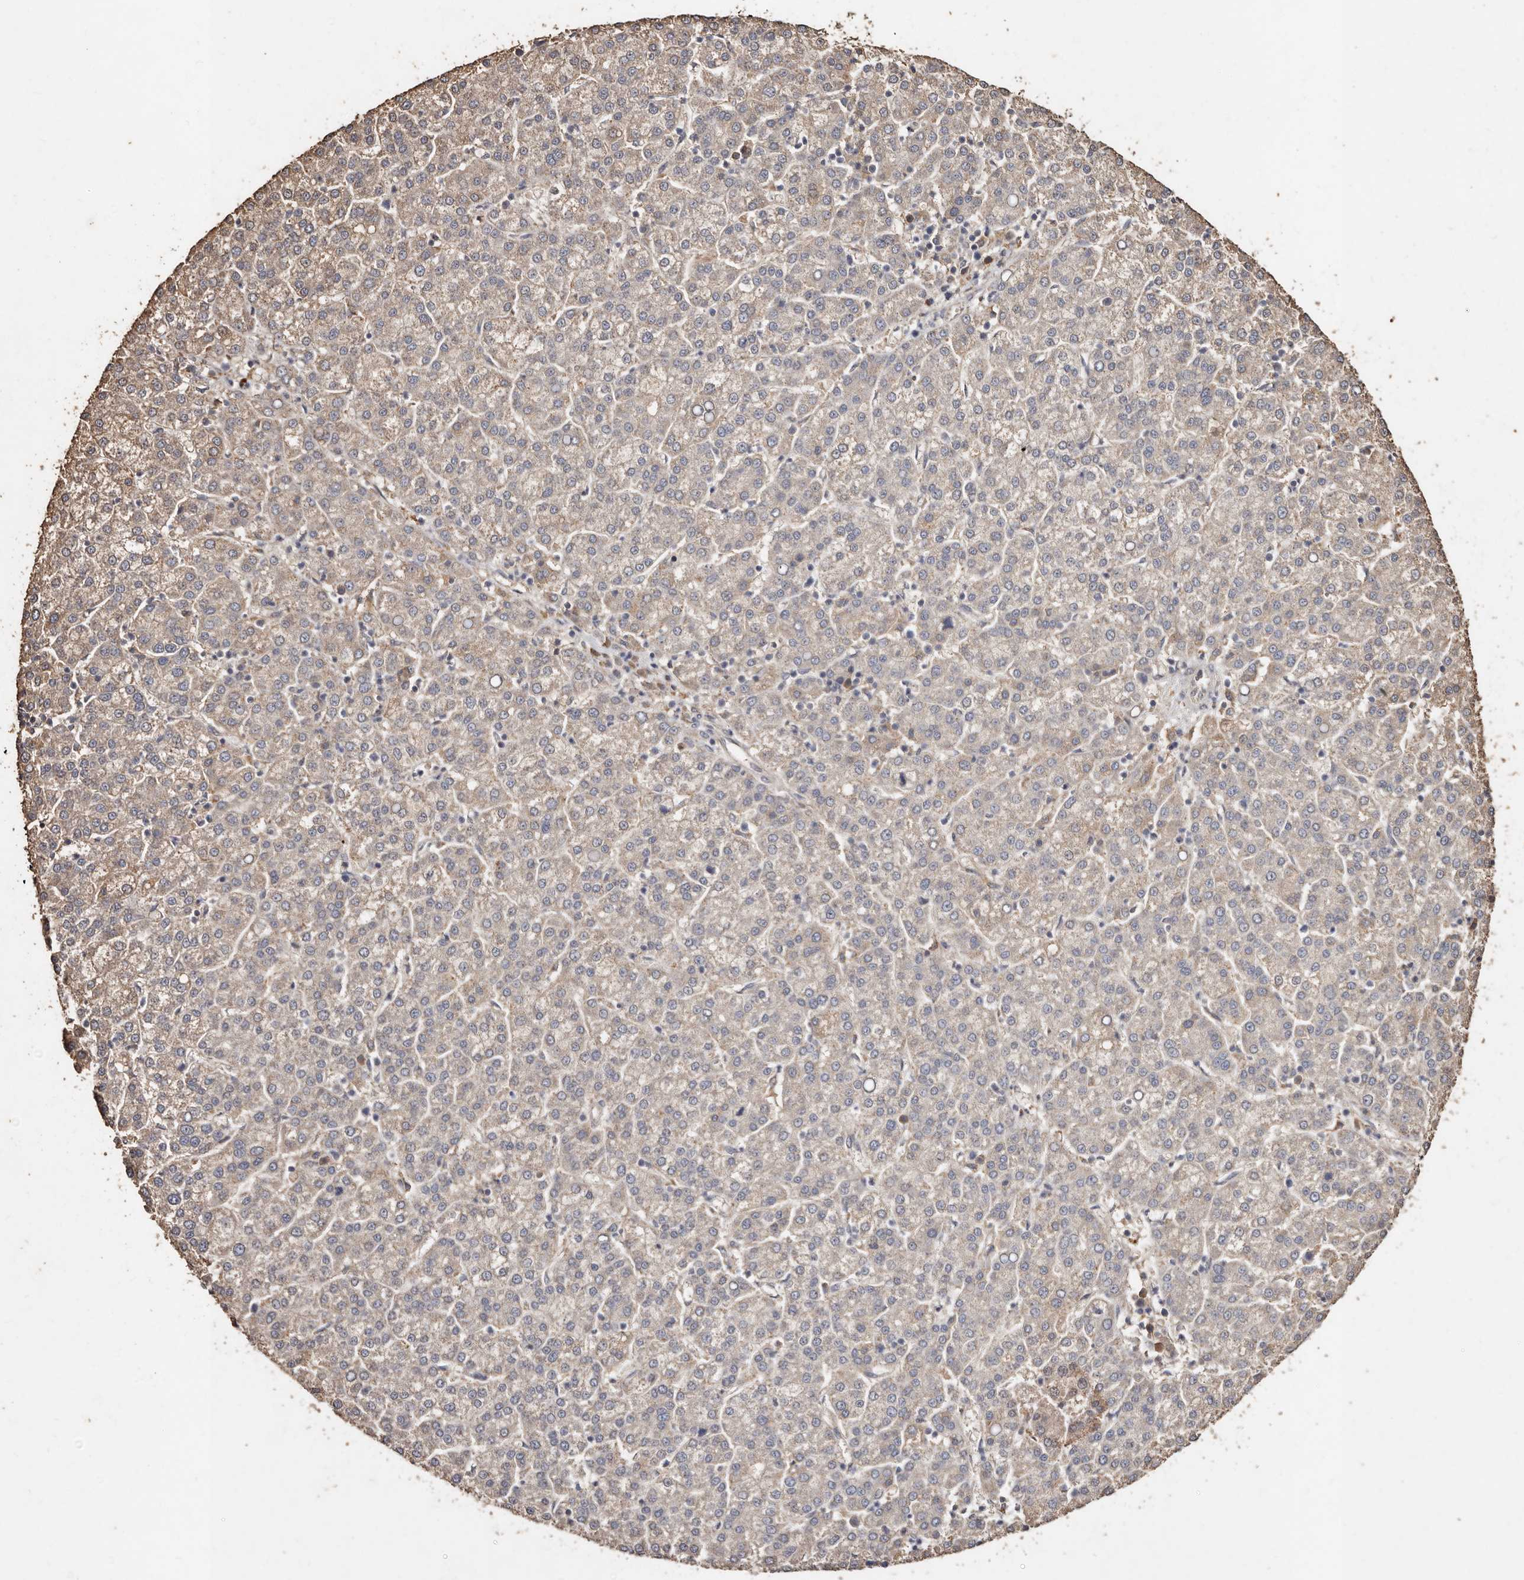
{"staining": {"intensity": "negative", "quantity": "none", "location": "none"}, "tissue": "liver cancer", "cell_type": "Tumor cells", "image_type": "cancer", "snomed": [{"axis": "morphology", "description": "Carcinoma, Hepatocellular, NOS"}, {"axis": "topography", "description": "Liver"}], "caption": "High magnification brightfield microscopy of hepatocellular carcinoma (liver) stained with DAB (brown) and counterstained with hematoxylin (blue): tumor cells show no significant staining.", "gene": "FARS2", "patient": {"sex": "female", "age": 58}}